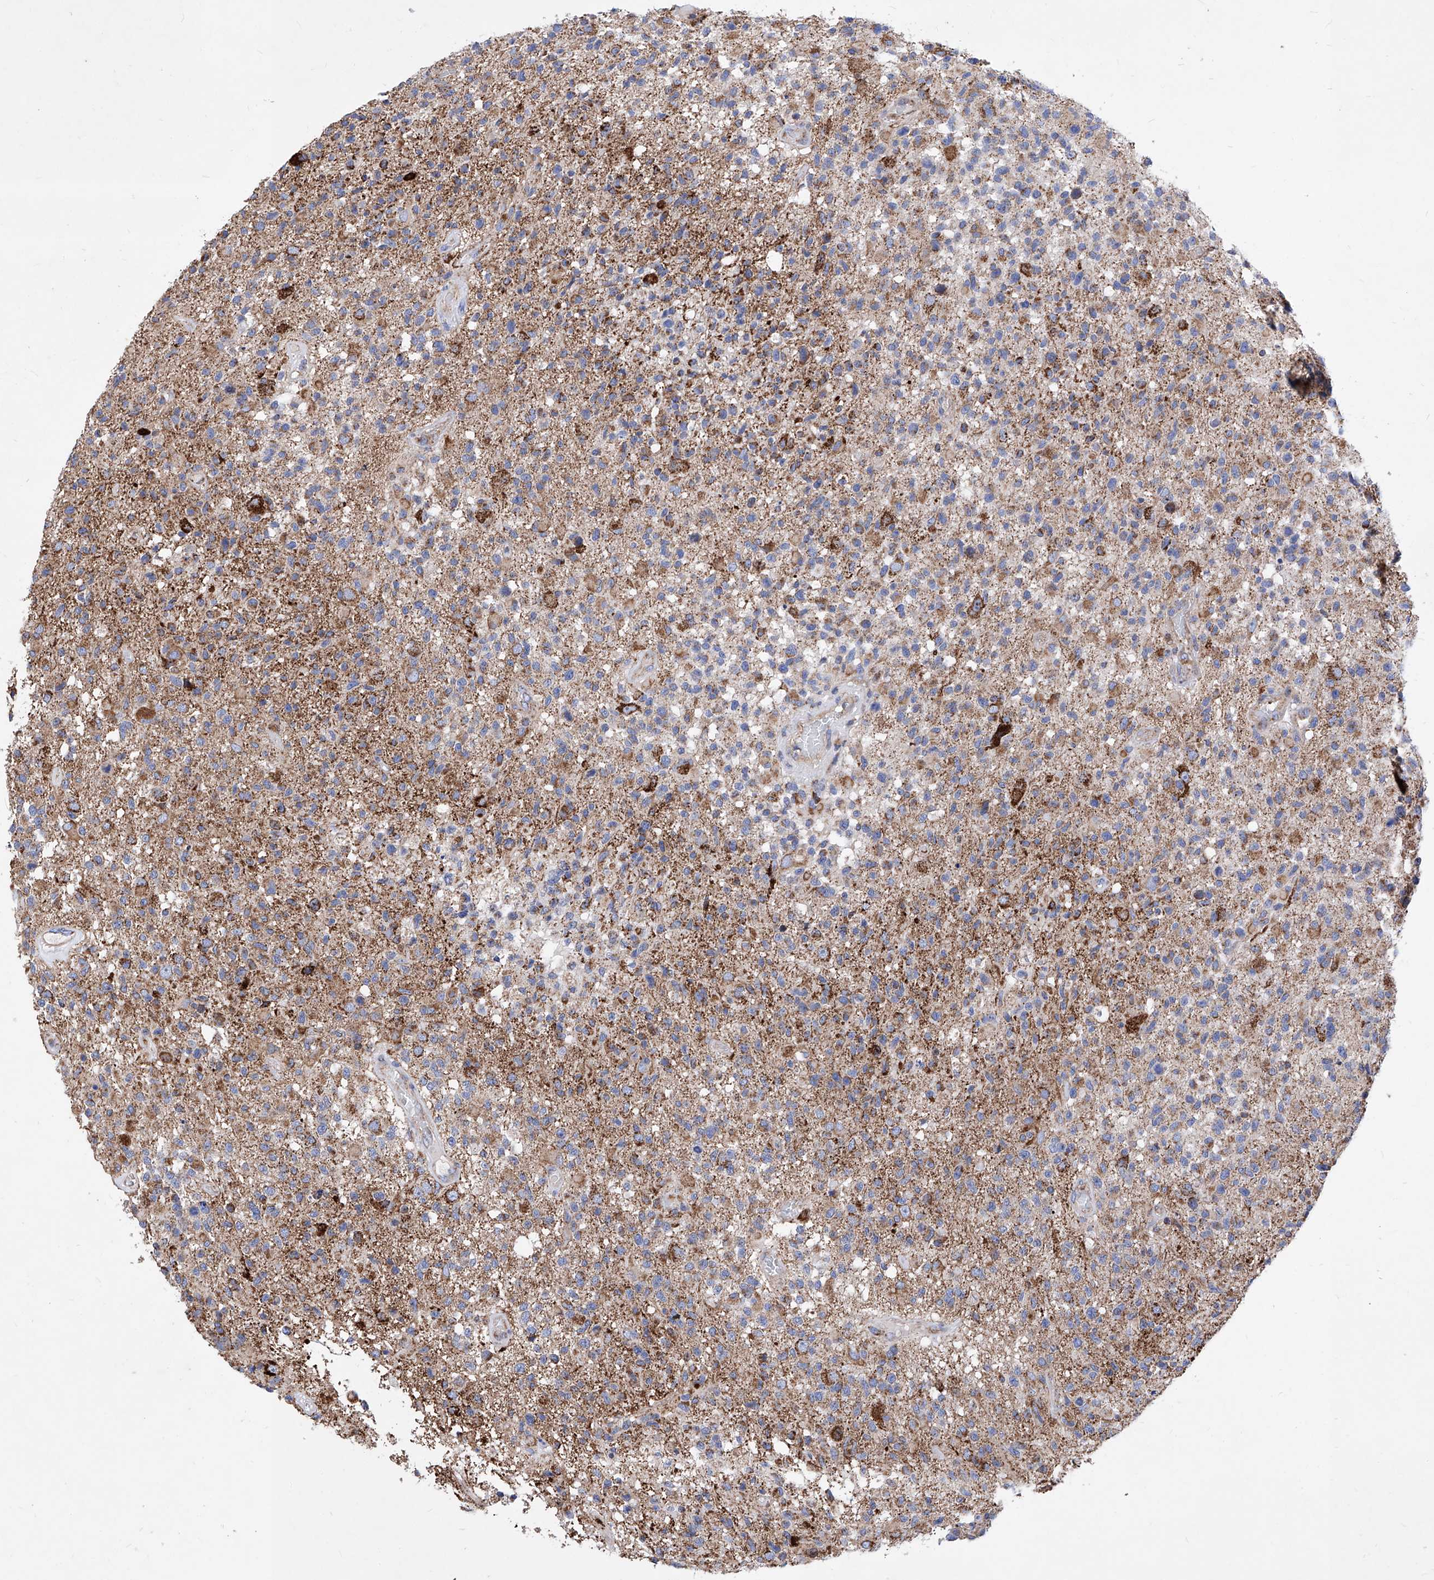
{"staining": {"intensity": "moderate", "quantity": ">75%", "location": "cytoplasmic/membranous"}, "tissue": "glioma", "cell_type": "Tumor cells", "image_type": "cancer", "snomed": [{"axis": "morphology", "description": "Glioma, malignant, High grade"}, {"axis": "morphology", "description": "Glioblastoma, NOS"}, {"axis": "topography", "description": "Brain"}], "caption": "Immunohistochemistry (IHC) histopathology image of human glioblastoma stained for a protein (brown), which shows medium levels of moderate cytoplasmic/membranous positivity in about >75% of tumor cells.", "gene": "HRNR", "patient": {"sex": "male", "age": 60}}